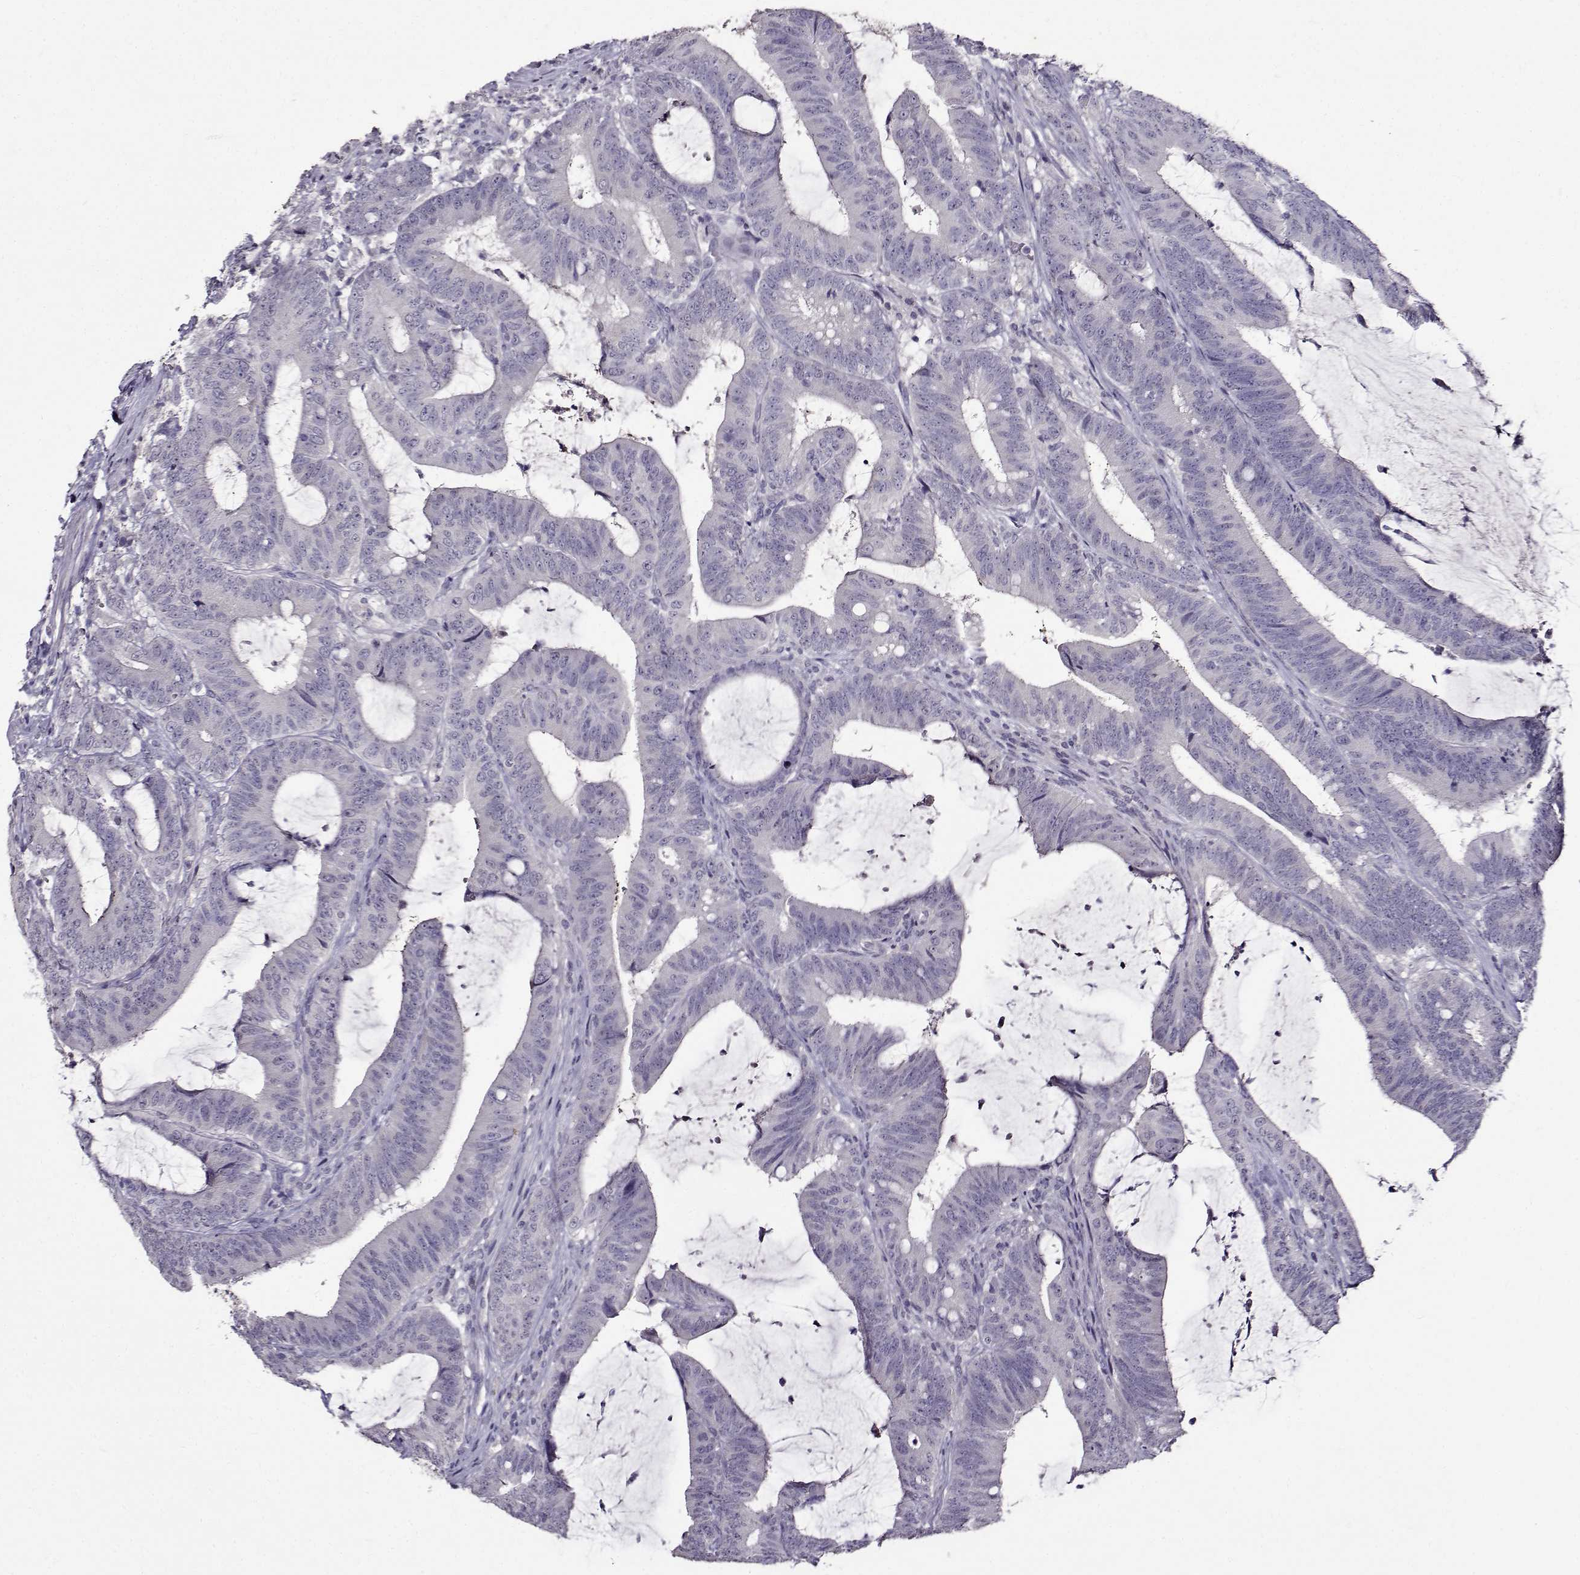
{"staining": {"intensity": "negative", "quantity": "none", "location": "none"}, "tissue": "colorectal cancer", "cell_type": "Tumor cells", "image_type": "cancer", "snomed": [{"axis": "morphology", "description": "Adenocarcinoma, NOS"}, {"axis": "topography", "description": "Colon"}], "caption": "Photomicrograph shows no protein positivity in tumor cells of colorectal cancer tissue. Nuclei are stained in blue.", "gene": "PAEP", "patient": {"sex": "female", "age": 43}}